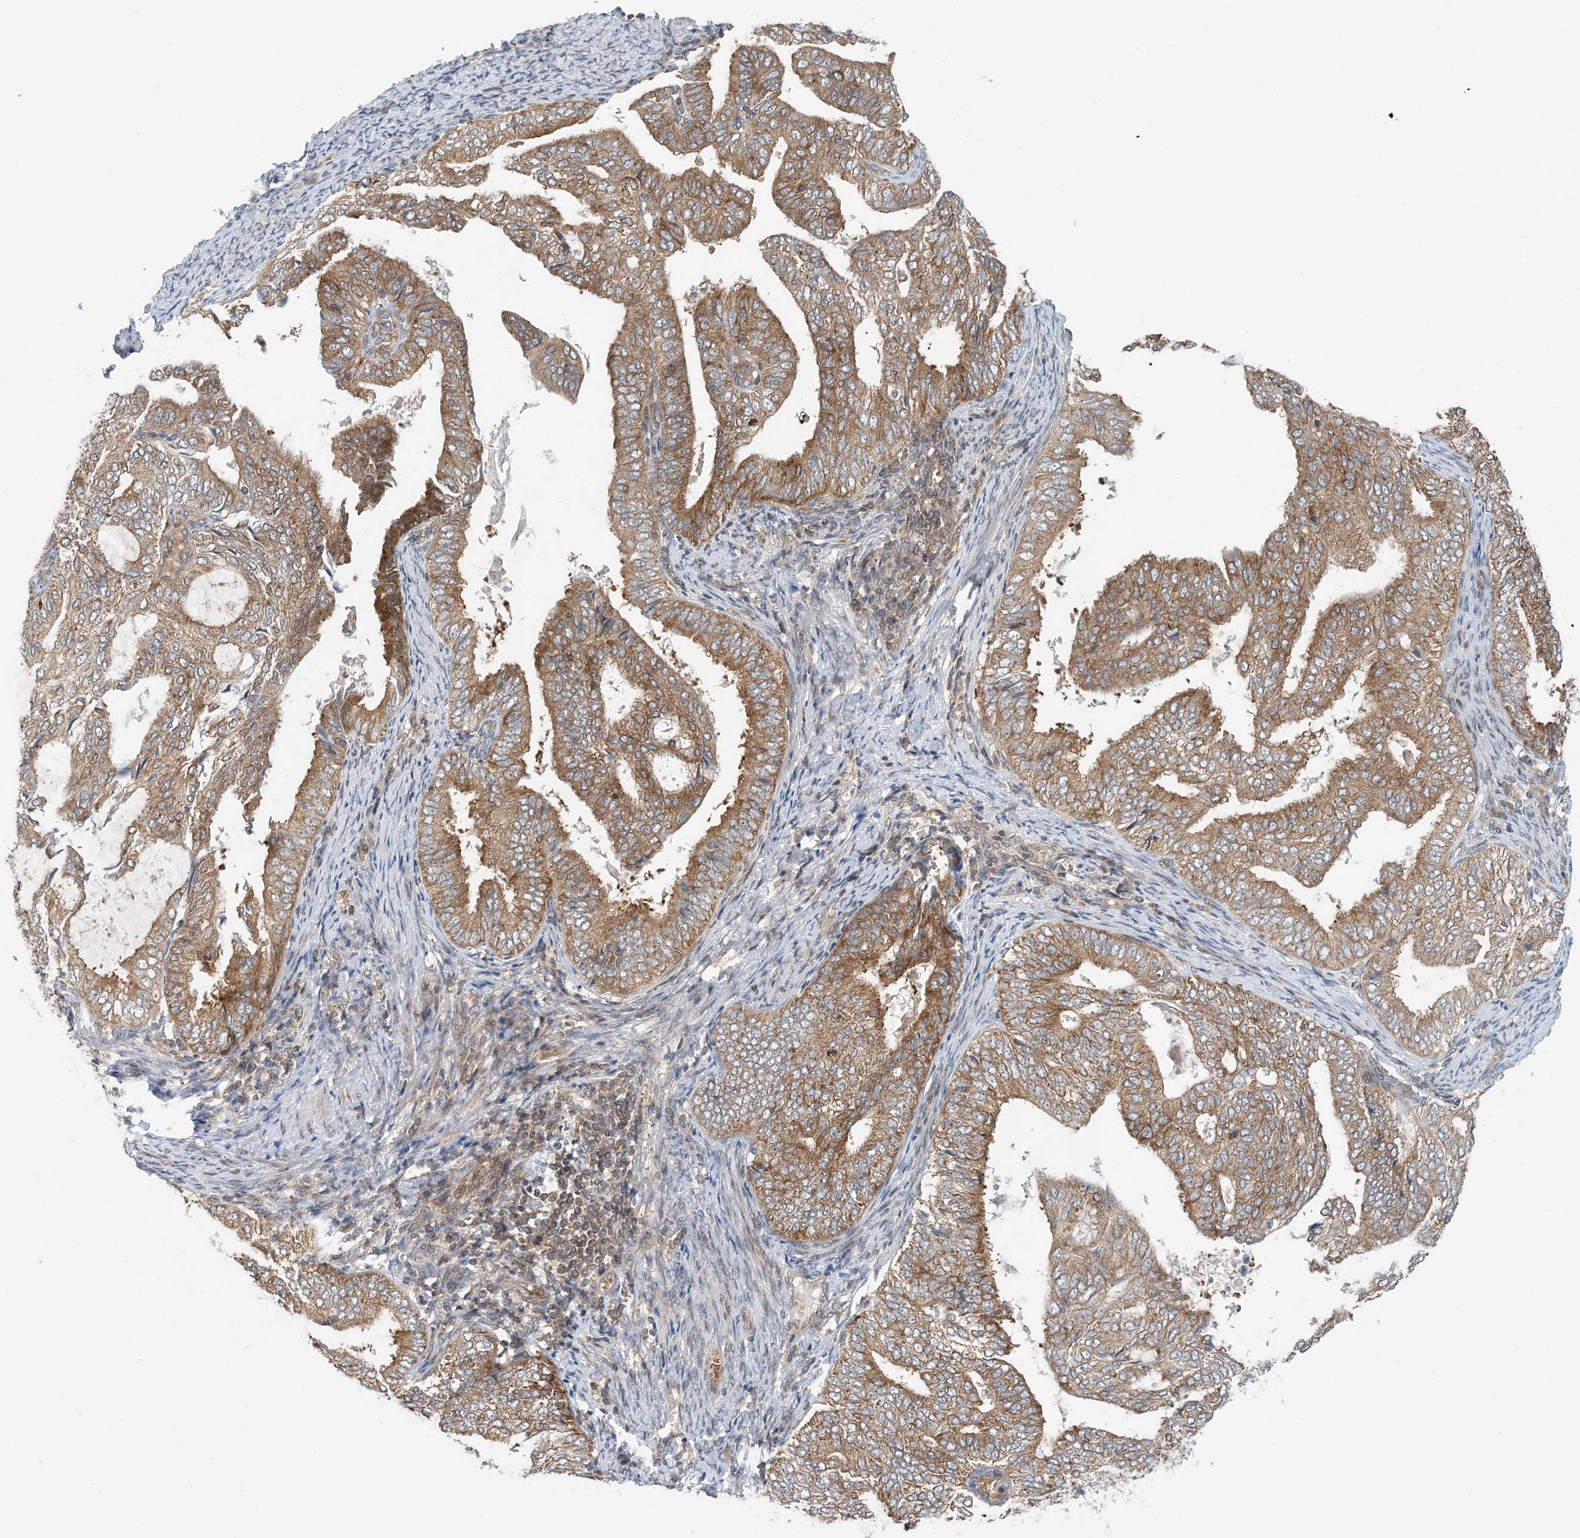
{"staining": {"intensity": "moderate", "quantity": ">75%", "location": "cytoplasmic/membranous"}, "tissue": "endometrial cancer", "cell_type": "Tumor cells", "image_type": "cancer", "snomed": [{"axis": "morphology", "description": "Adenocarcinoma, NOS"}, {"axis": "topography", "description": "Endometrium"}], "caption": "Adenocarcinoma (endometrial) stained for a protein shows moderate cytoplasmic/membranous positivity in tumor cells.", "gene": "ATP13A2", "patient": {"sex": "female", "age": 58}}